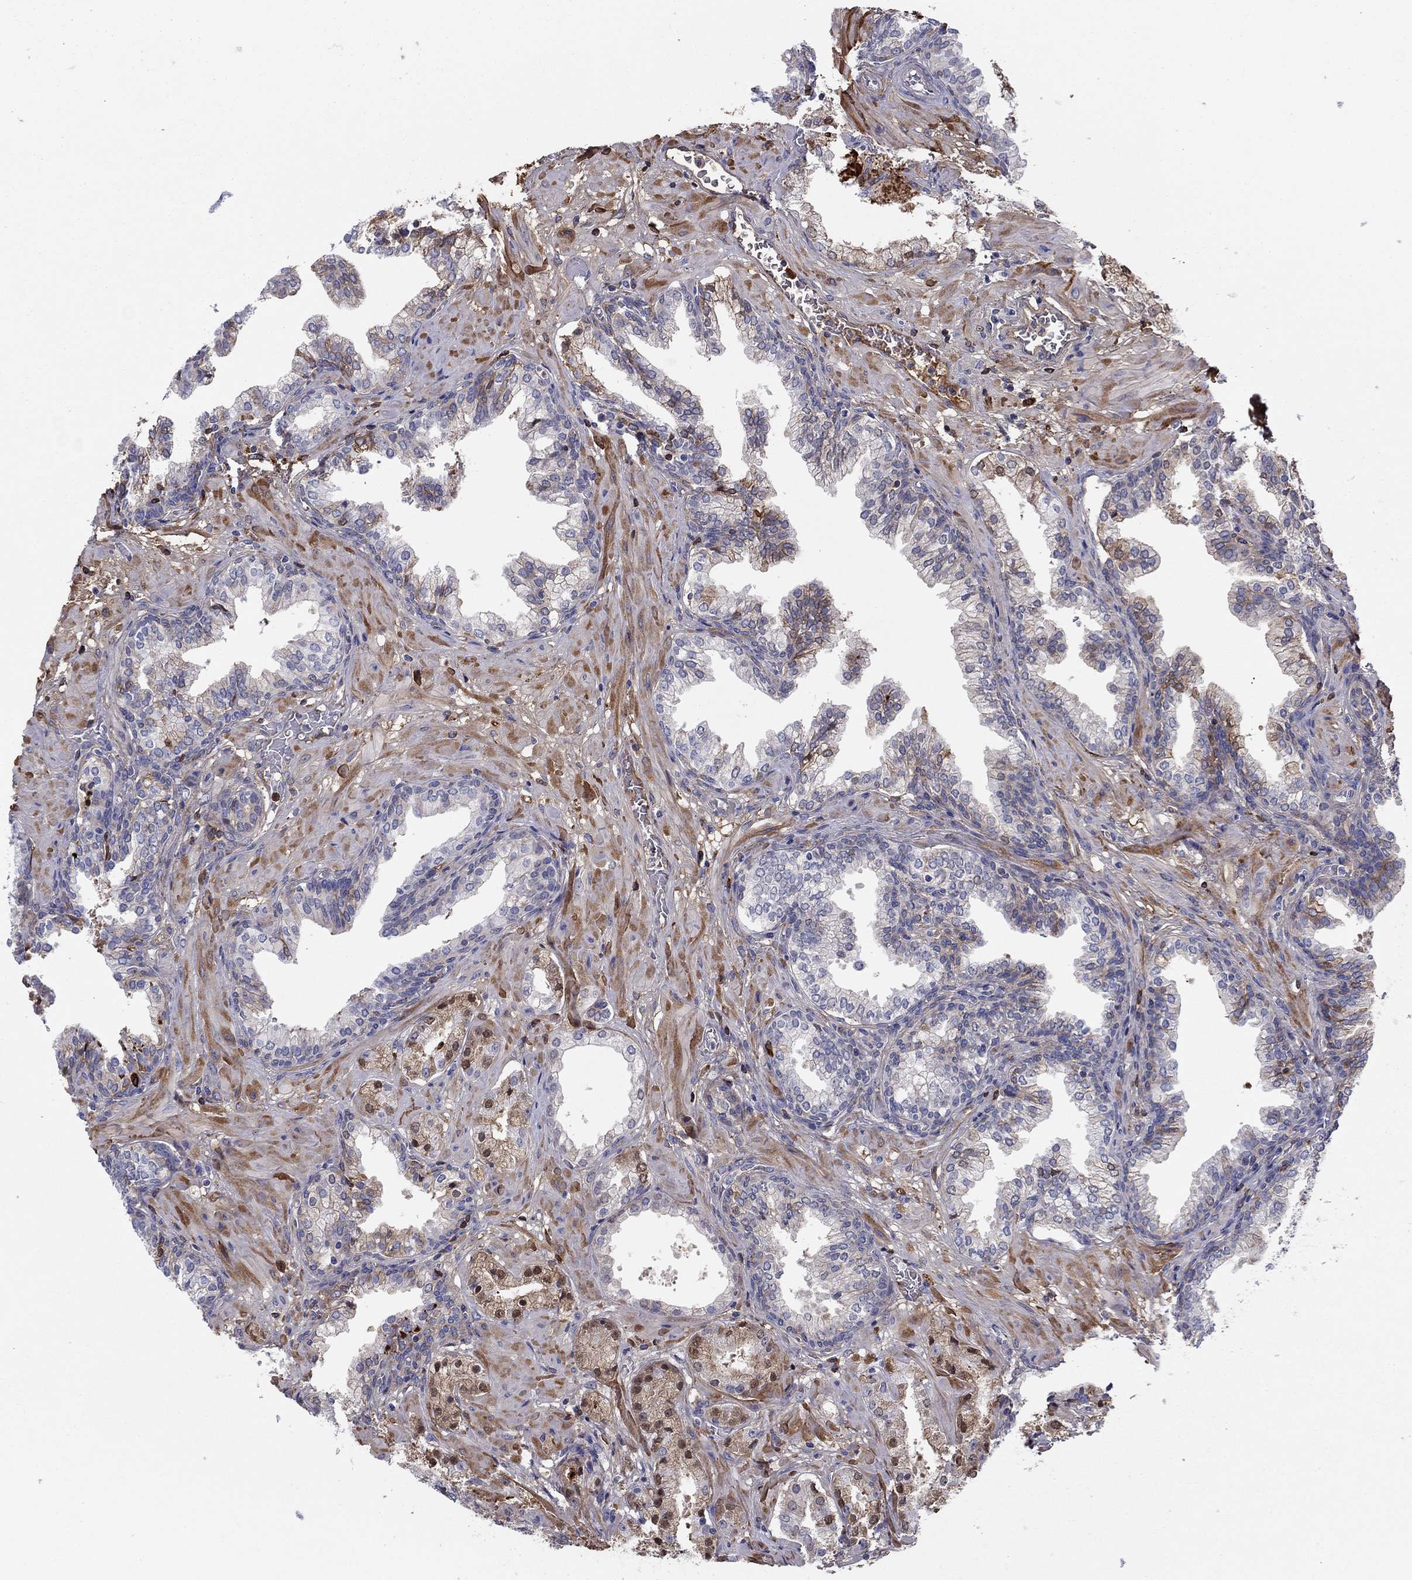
{"staining": {"intensity": "moderate", "quantity": "<25%", "location": "cytoplasmic/membranous,nuclear"}, "tissue": "prostate cancer", "cell_type": "Tumor cells", "image_type": "cancer", "snomed": [{"axis": "morphology", "description": "Adenocarcinoma, NOS"}, {"axis": "topography", "description": "Prostate and seminal vesicle, NOS"}, {"axis": "topography", "description": "Prostate"}], "caption": "Immunohistochemical staining of prostate cancer displays low levels of moderate cytoplasmic/membranous and nuclear expression in about <25% of tumor cells. The protein is stained brown, and the nuclei are stained in blue (DAB (3,3'-diaminobenzidine) IHC with brightfield microscopy, high magnification).", "gene": "HPX", "patient": {"sex": "male", "age": 44}}